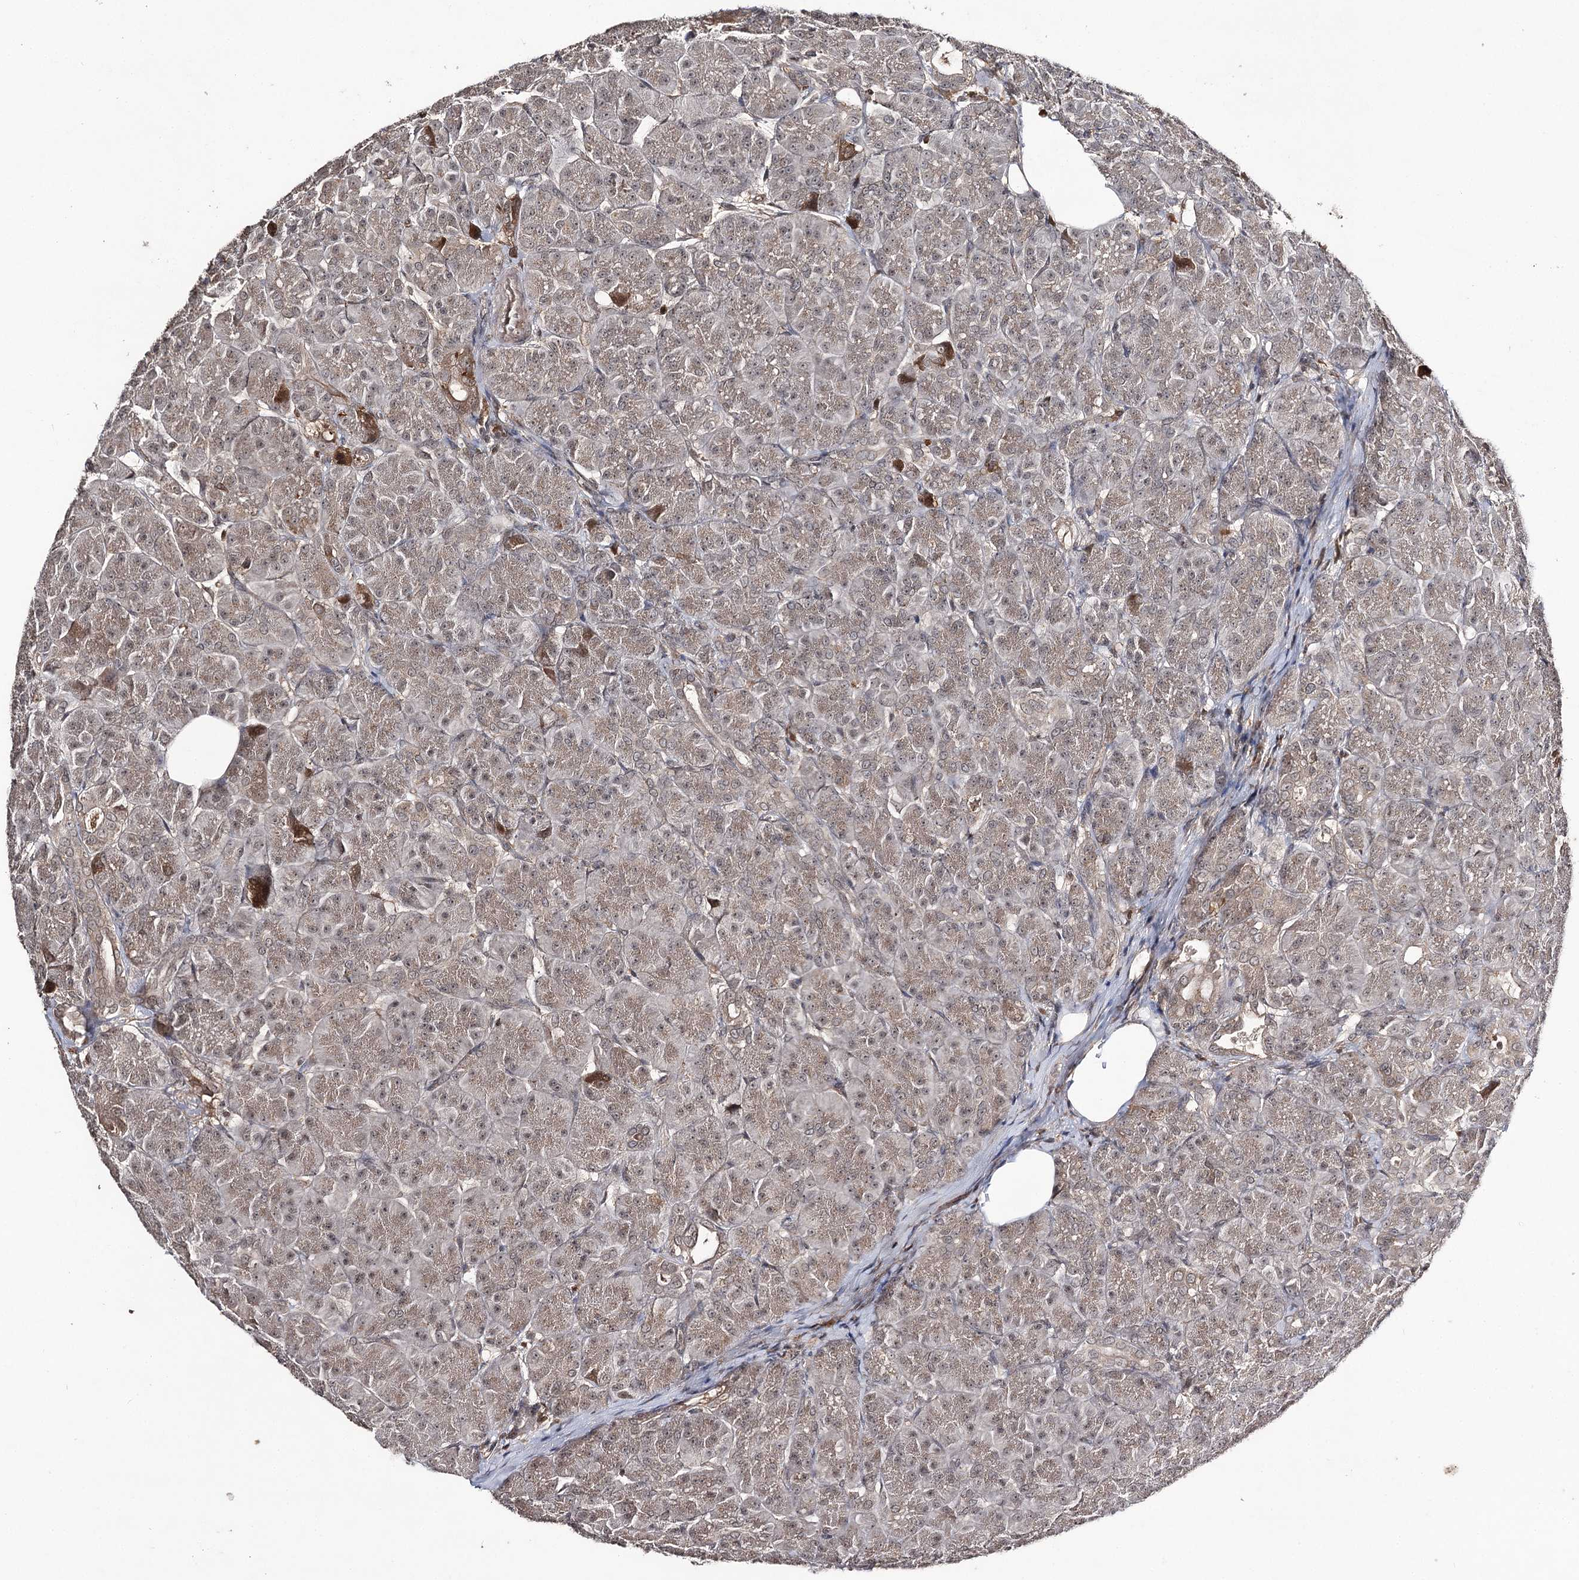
{"staining": {"intensity": "moderate", "quantity": ">75%", "location": "cytoplasmic/membranous"}, "tissue": "pancreas", "cell_type": "Exocrine glandular cells", "image_type": "normal", "snomed": [{"axis": "morphology", "description": "Normal tissue, NOS"}, {"axis": "topography", "description": "Pancreas"}], "caption": "Immunohistochemistry (IHC) photomicrograph of unremarkable pancreas: pancreas stained using IHC exhibits medium levels of moderate protein expression localized specifically in the cytoplasmic/membranous of exocrine glandular cells, appearing as a cytoplasmic/membranous brown color.", "gene": "SYNGR3", "patient": {"sex": "male", "age": 63}}